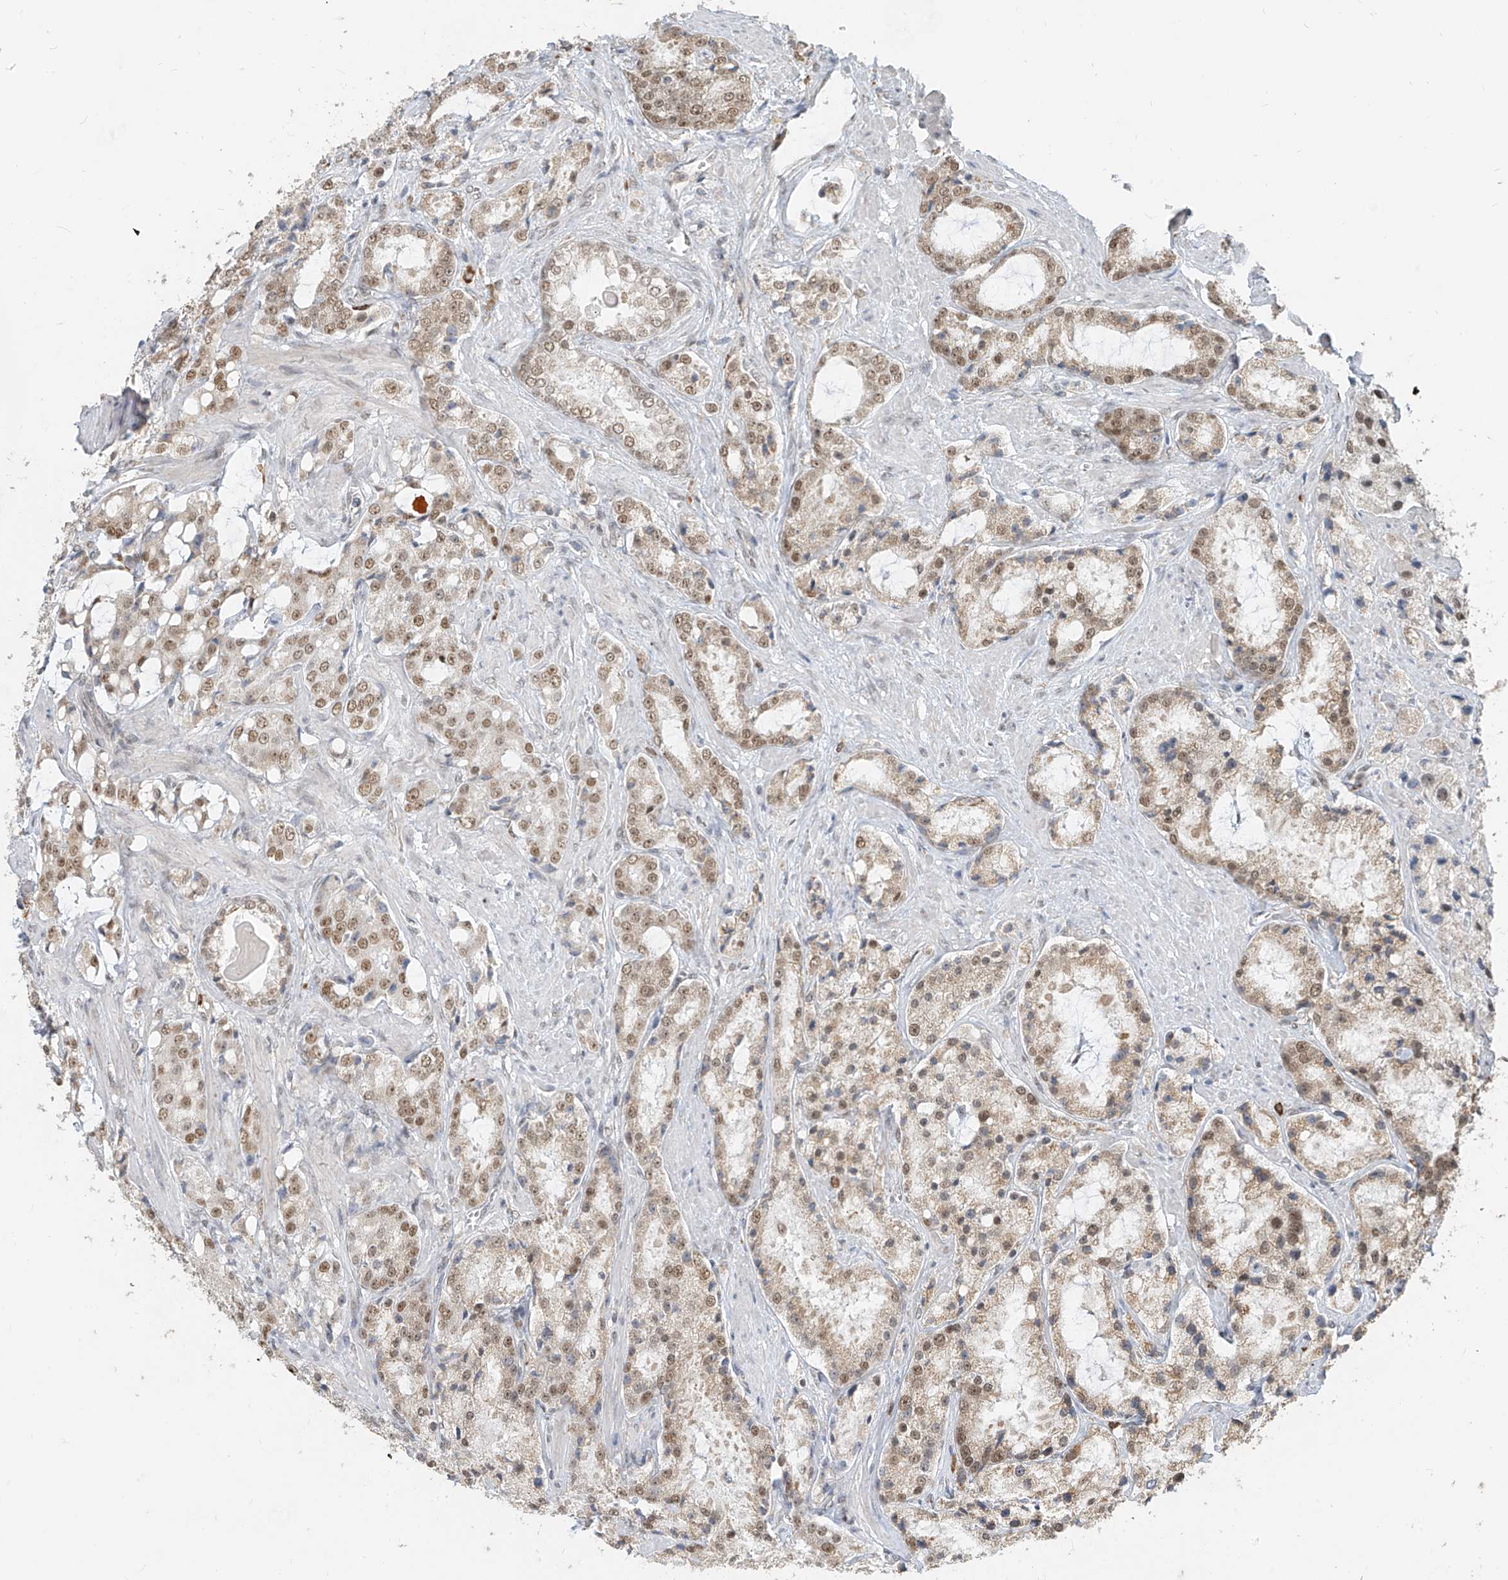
{"staining": {"intensity": "weak", "quantity": ">75%", "location": "nuclear"}, "tissue": "prostate cancer", "cell_type": "Tumor cells", "image_type": "cancer", "snomed": [{"axis": "morphology", "description": "Adenocarcinoma, High grade"}, {"axis": "topography", "description": "Prostate"}], "caption": "A histopathology image of human adenocarcinoma (high-grade) (prostate) stained for a protein shows weak nuclear brown staining in tumor cells. (DAB (3,3'-diaminobenzidine) = brown stain, brightfield microscopy at high magnification).", "gene": "ZMYM2", "patient": {"sex": "male", "age": 66}}